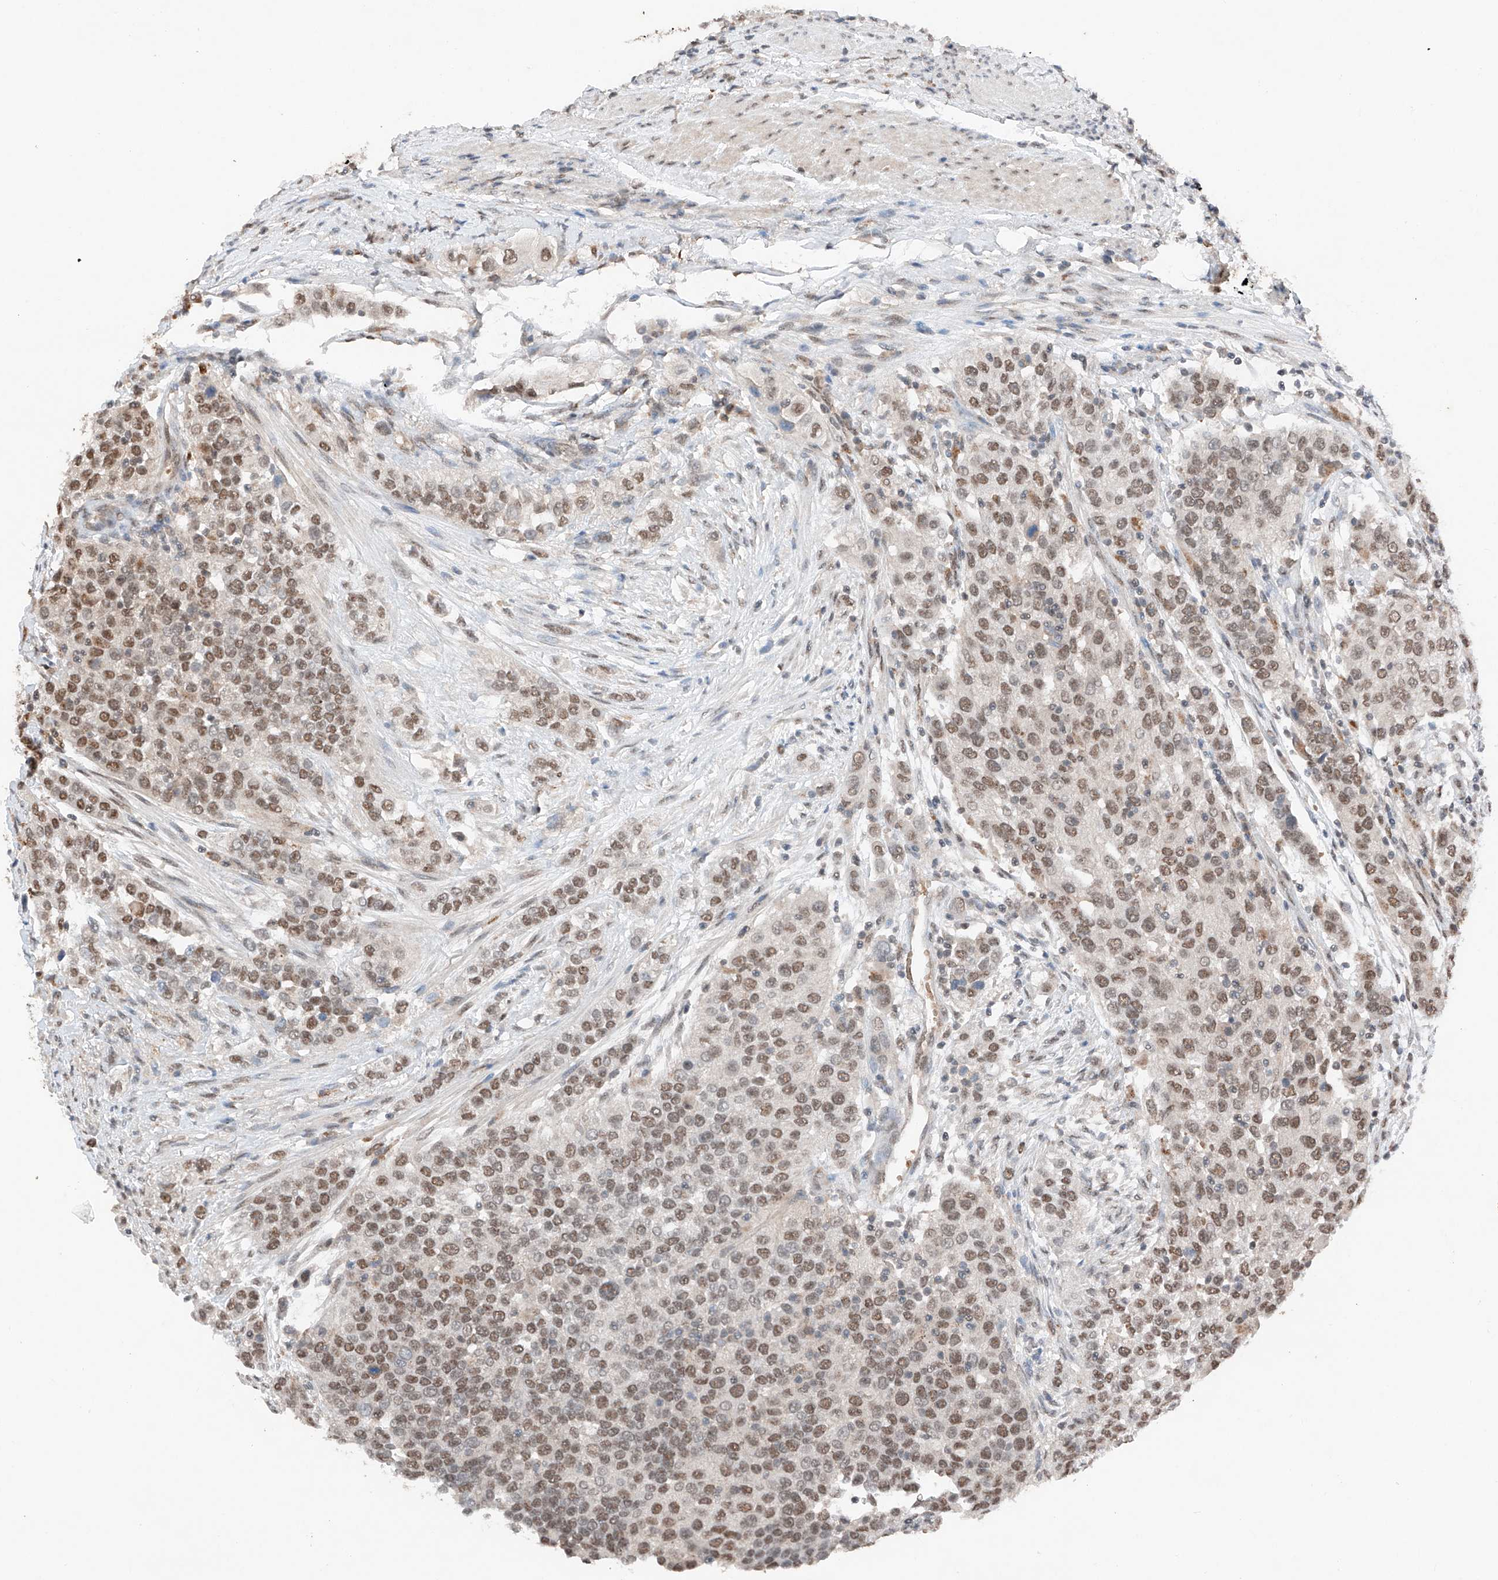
{"staining": {"intensity": "moderate", "quantity": ">75%", "location": "nuclear"}, "tissue": "urothelial cancer", "cell_type": "Tumor cells", "image_type": "cancer", "snomed": [{"axis": "morphology", "description": "Urothelial carcinoma, High grade"}, {"axis": "topography", "description": "Urinary bladder"}], "caption": "This is a histology image of immunohistochemistry (IHC) staining of high-grade urothelial carcinoma, which shows moderate positivity in the nuclear of tumor cells.", "gene": "TBX4", "patient": {"sex": "female", "age": 80}}